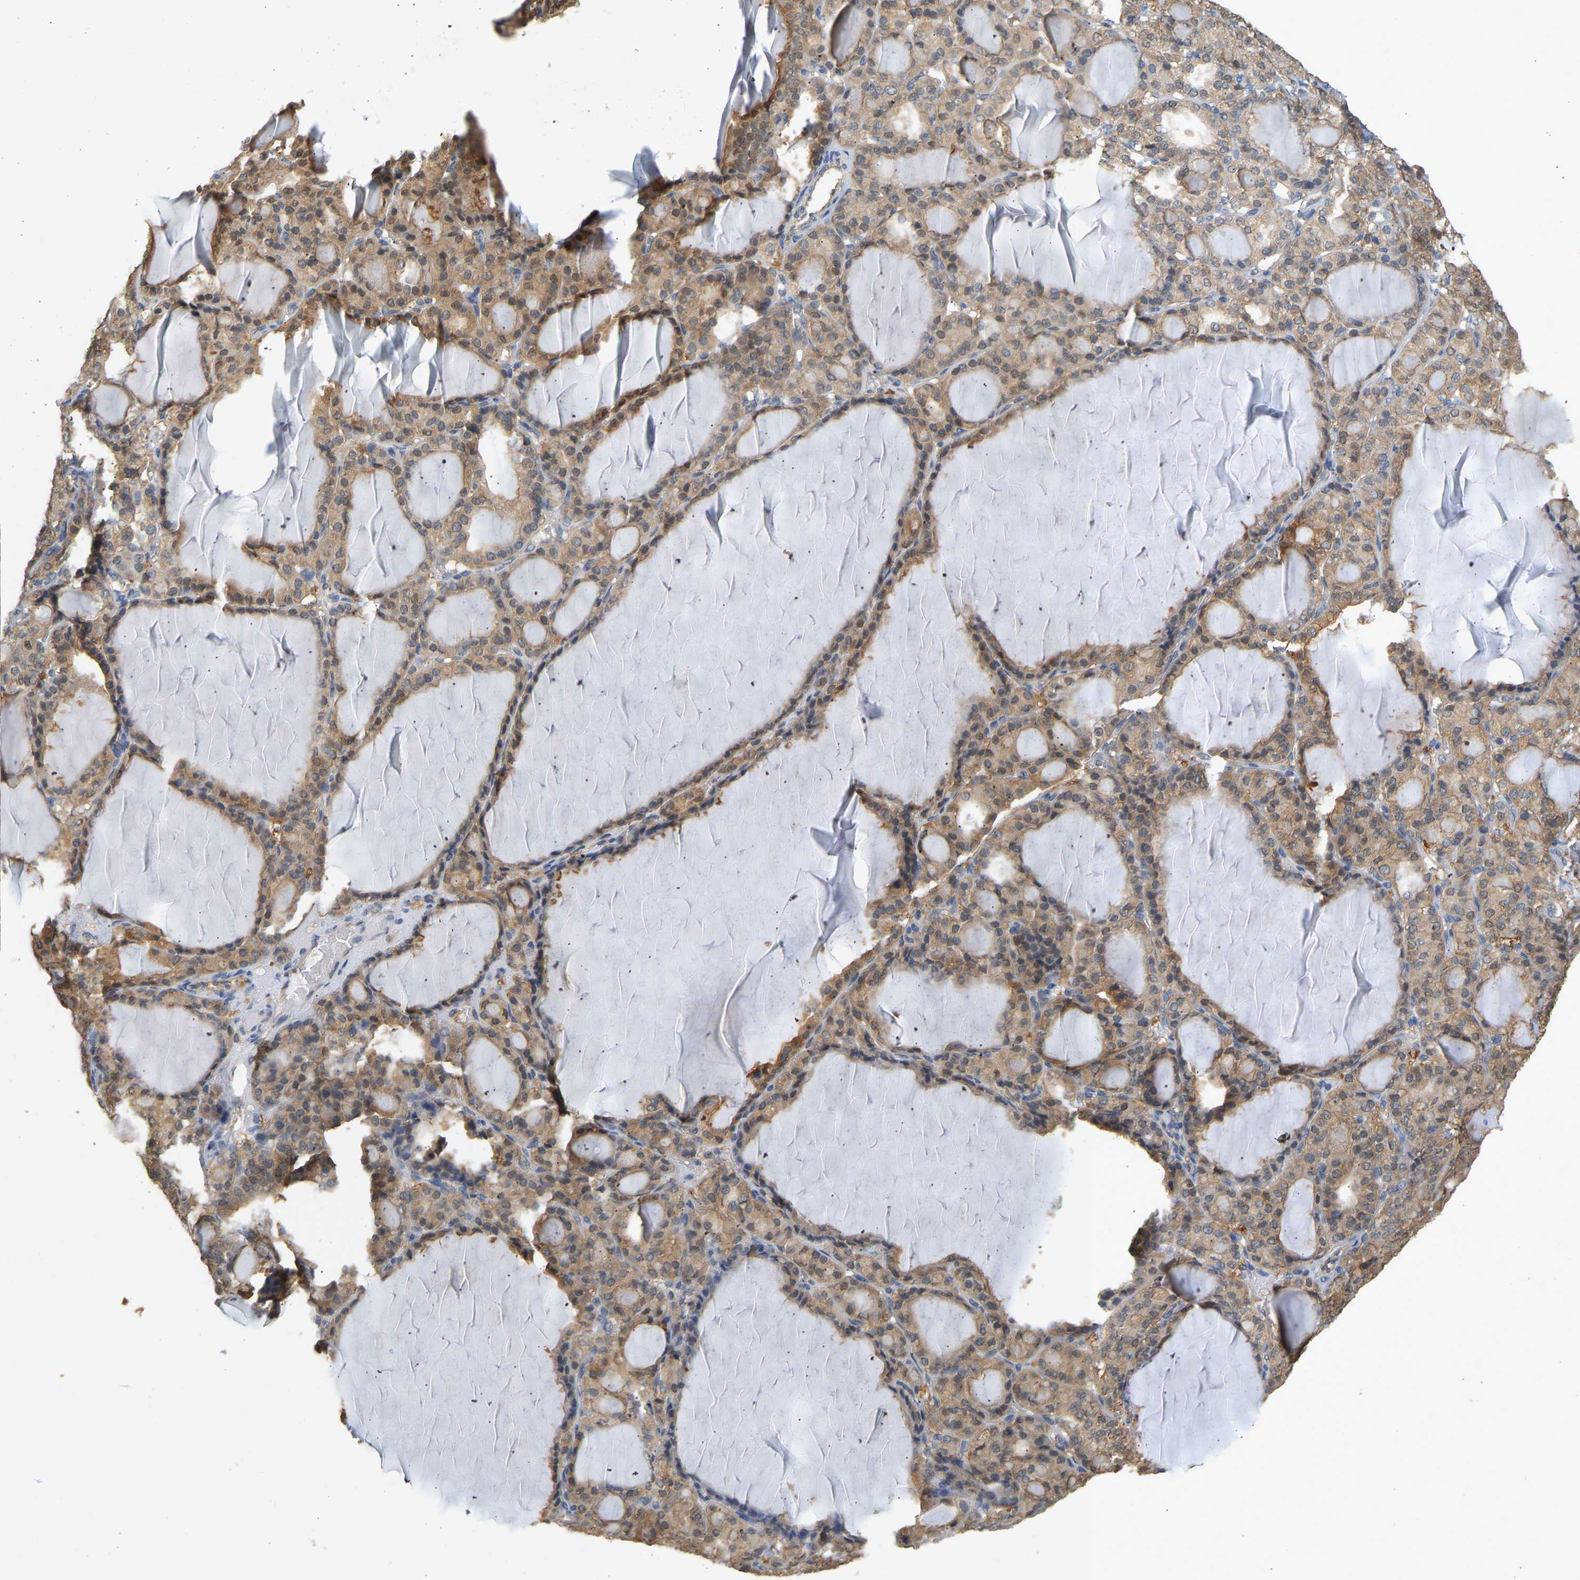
{"staining": {"intensity": "moderate", "quantity": ">75%", "location": "cytoplasmic/membranous"}, "tissue": "thyroid gland", "cell_type": "Glandular cells", "image_type": "normal", "snomed": [{"axis": "morphology", "description": "Normal tissue, NOS"}, {"axis": "topography", "description": "Thyroid gland"}], "caption": "A brown stain highlights moderate cytoplasmic/membranous staining of a protein in glandular cells of benign thyroid gland. (DAB (3,3'-diaminobenzidine) IHC, brown staining for protein, blue staining for nuclei).", "gene": "ENO1", "patient": {"sex": "female", "age": 28}}